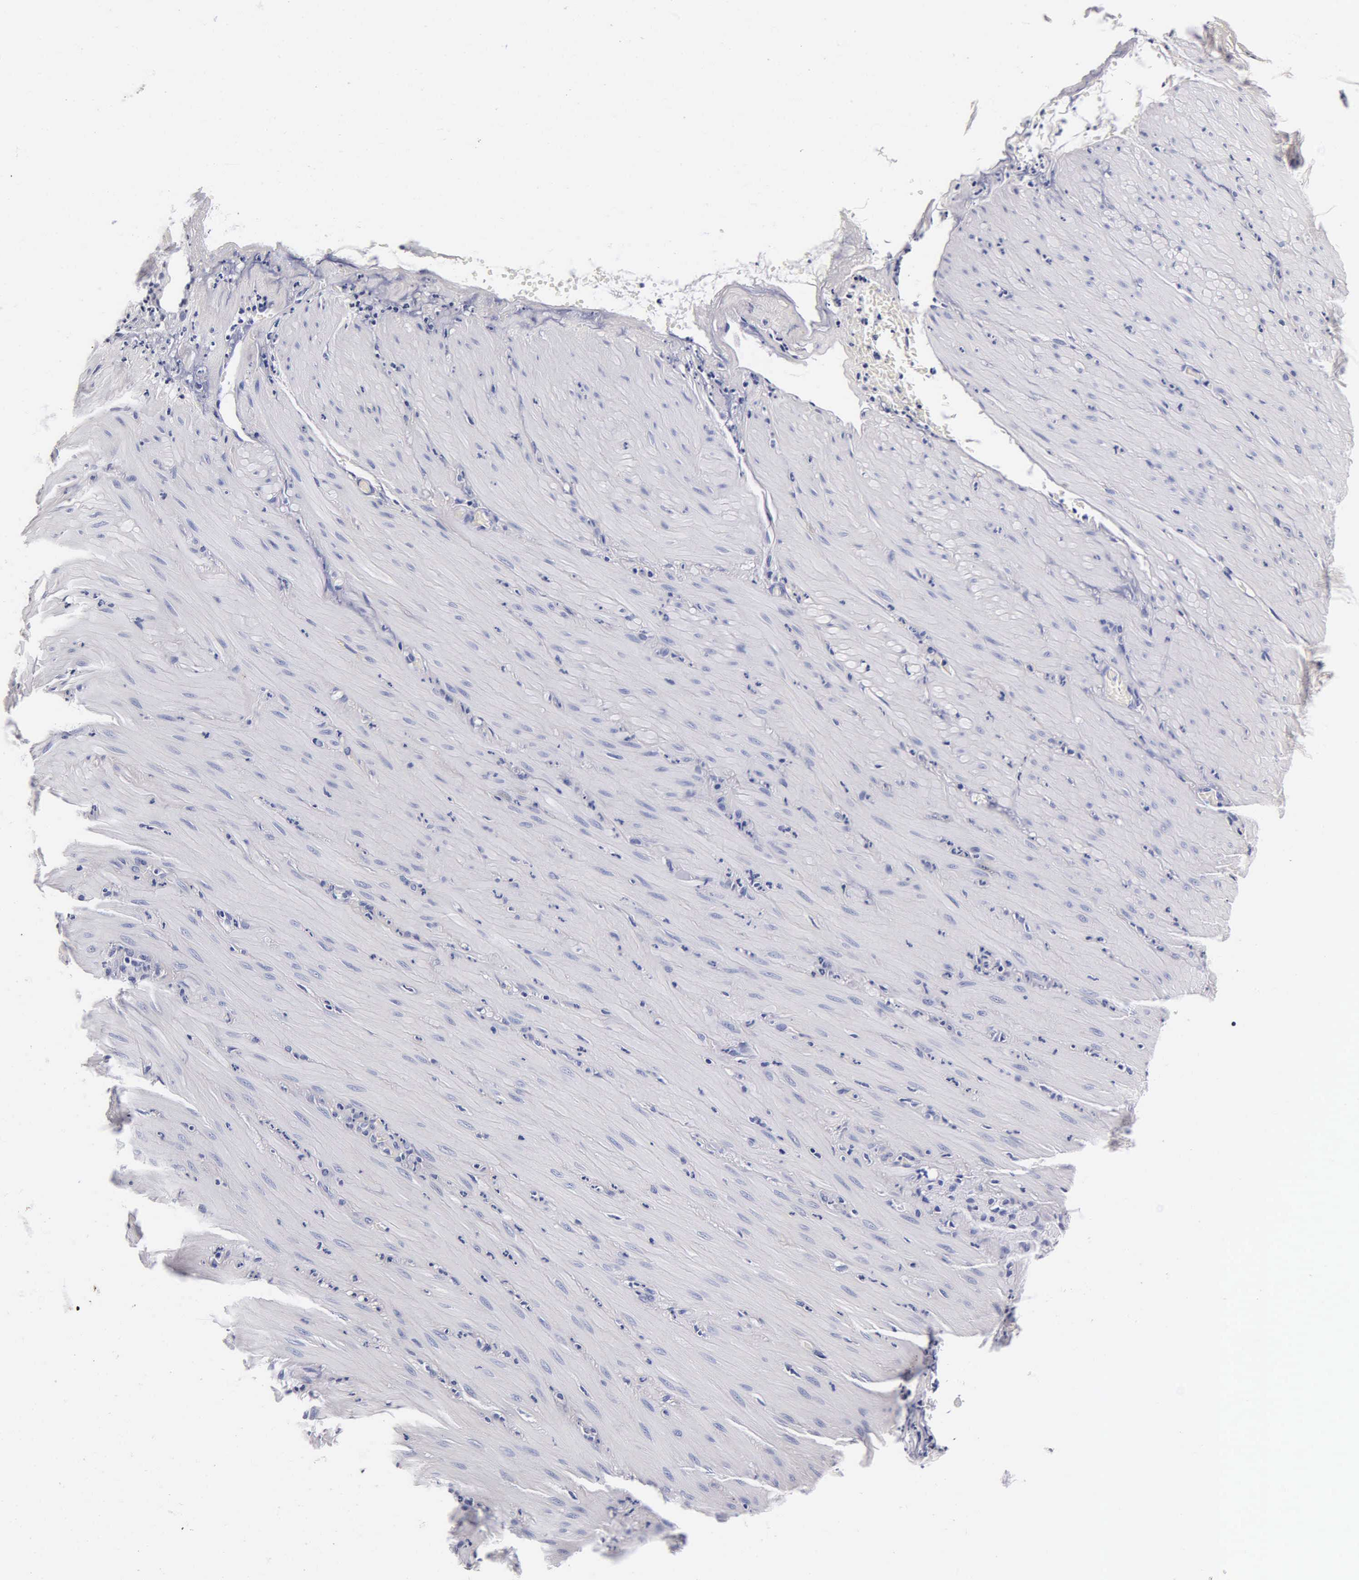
{"staining": {"intensity": "negative", "quantity": "none", "location": "none"}, "tissue": "smooth muscle", "cell_type": "Smooth muscle cells", "image_type": "normal", "snomed": [{"axis": "morphology", "description": "Normal tissue, NOS"}, {"axis": "topography", "description": "Duodenum"}], "caption": "Immunohistochemistry of benign smooth muscle reveals no expression in smooth muscle cells. The staining is performed using DAB brown chromogen with nuclei counter-stained in using hematoxylin.", "gene": "MB", "patient": {"sex": "male", "age": 63}}